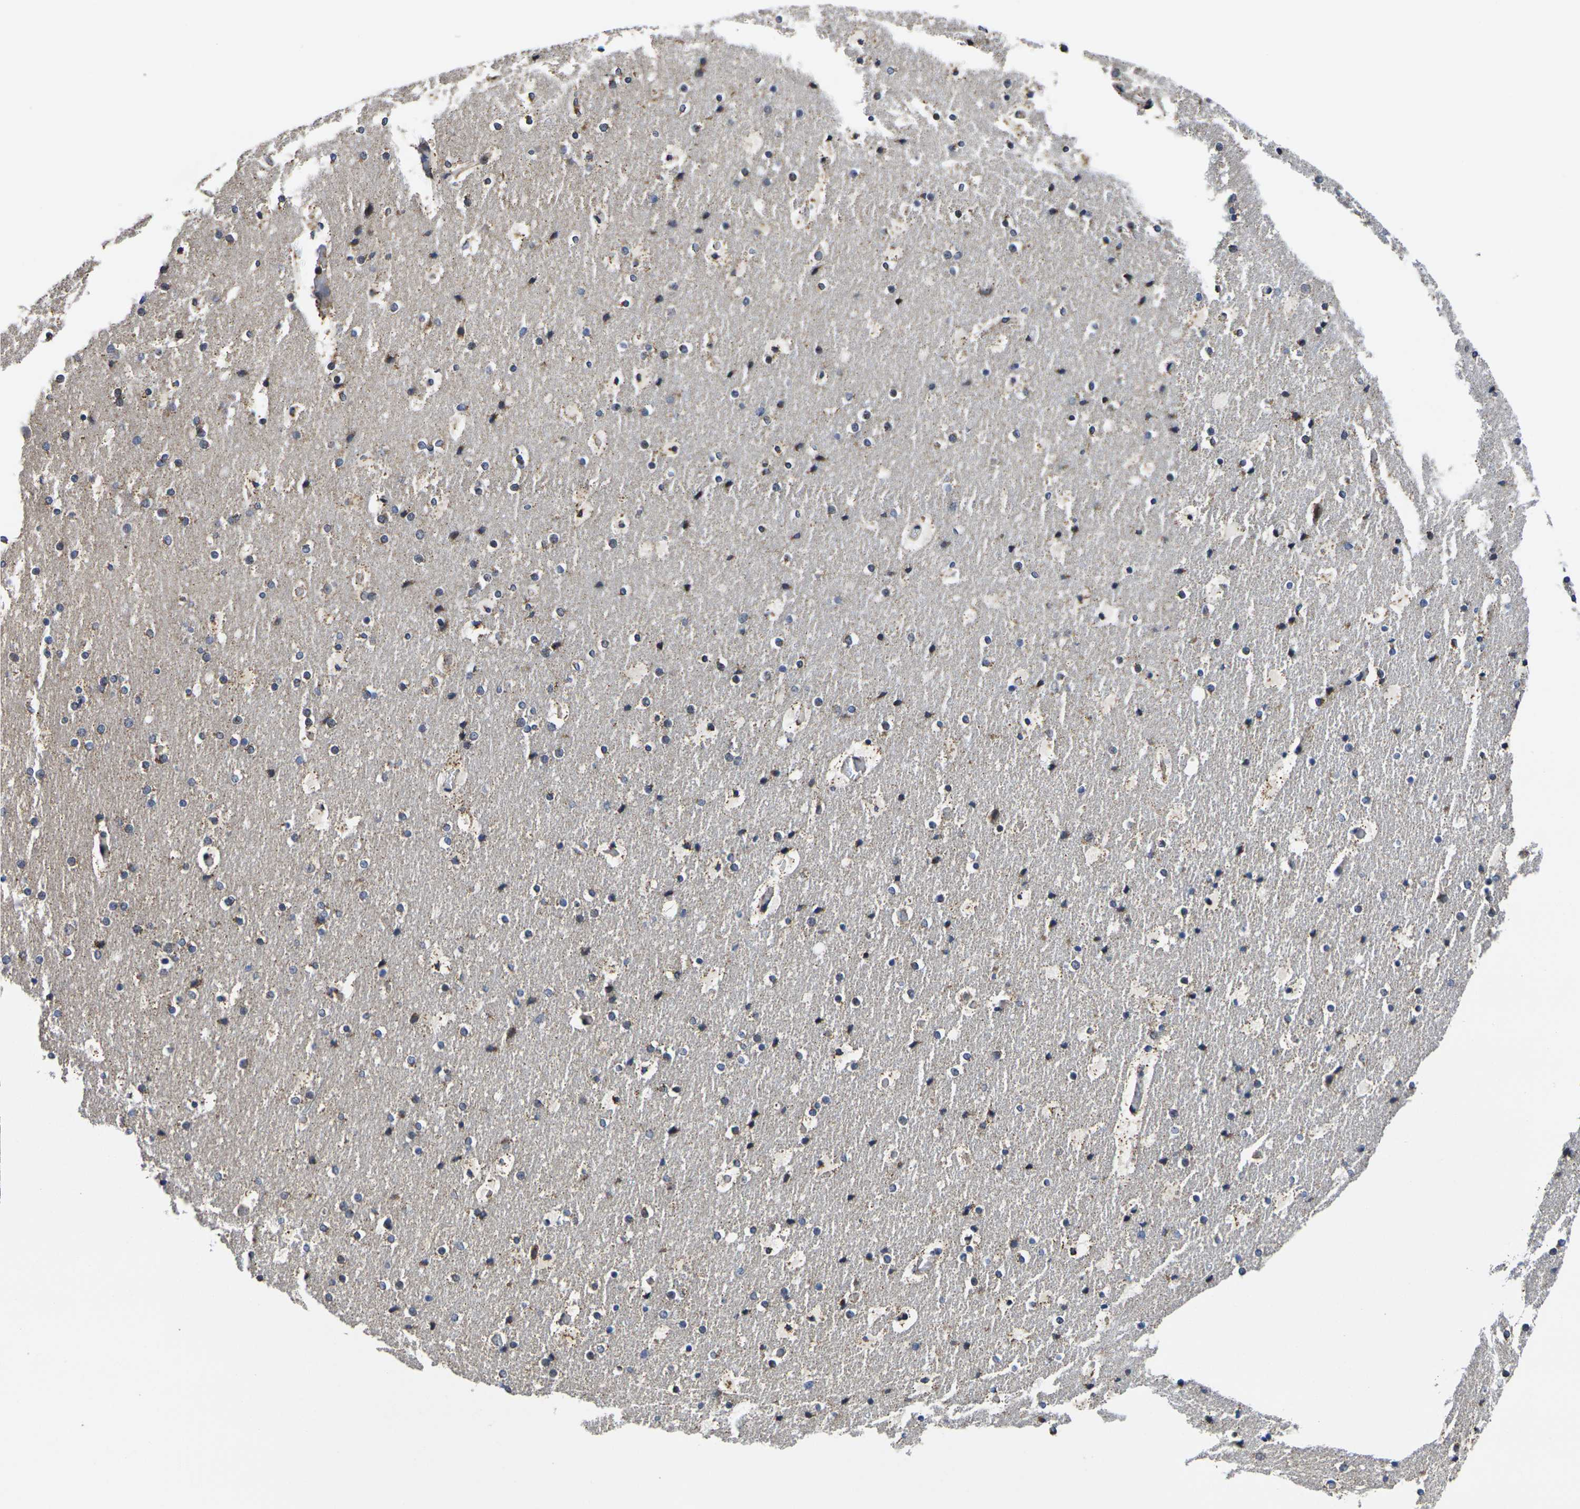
{"staining": {"intensity": "negative", "quantity": "none", "location": "none"}, "tissue": "cerebral cortex", "cell_type": "Endothelial cells", "image_type": "normal", "snomed": [{"axis": "morphology", "description": "Normal tissue, NOS"}, {"axis": "topography", "description": "Cerebral cortex"}], "caption": "Benign cerebral cortex was stained to show a protein in brown. There is no significant staining in endothelial cells. (DAB immunohistochemistry with hematoxylin counter stain).", "gene": "P2RY11", "patient": {"sex": "male", "age": 57}}